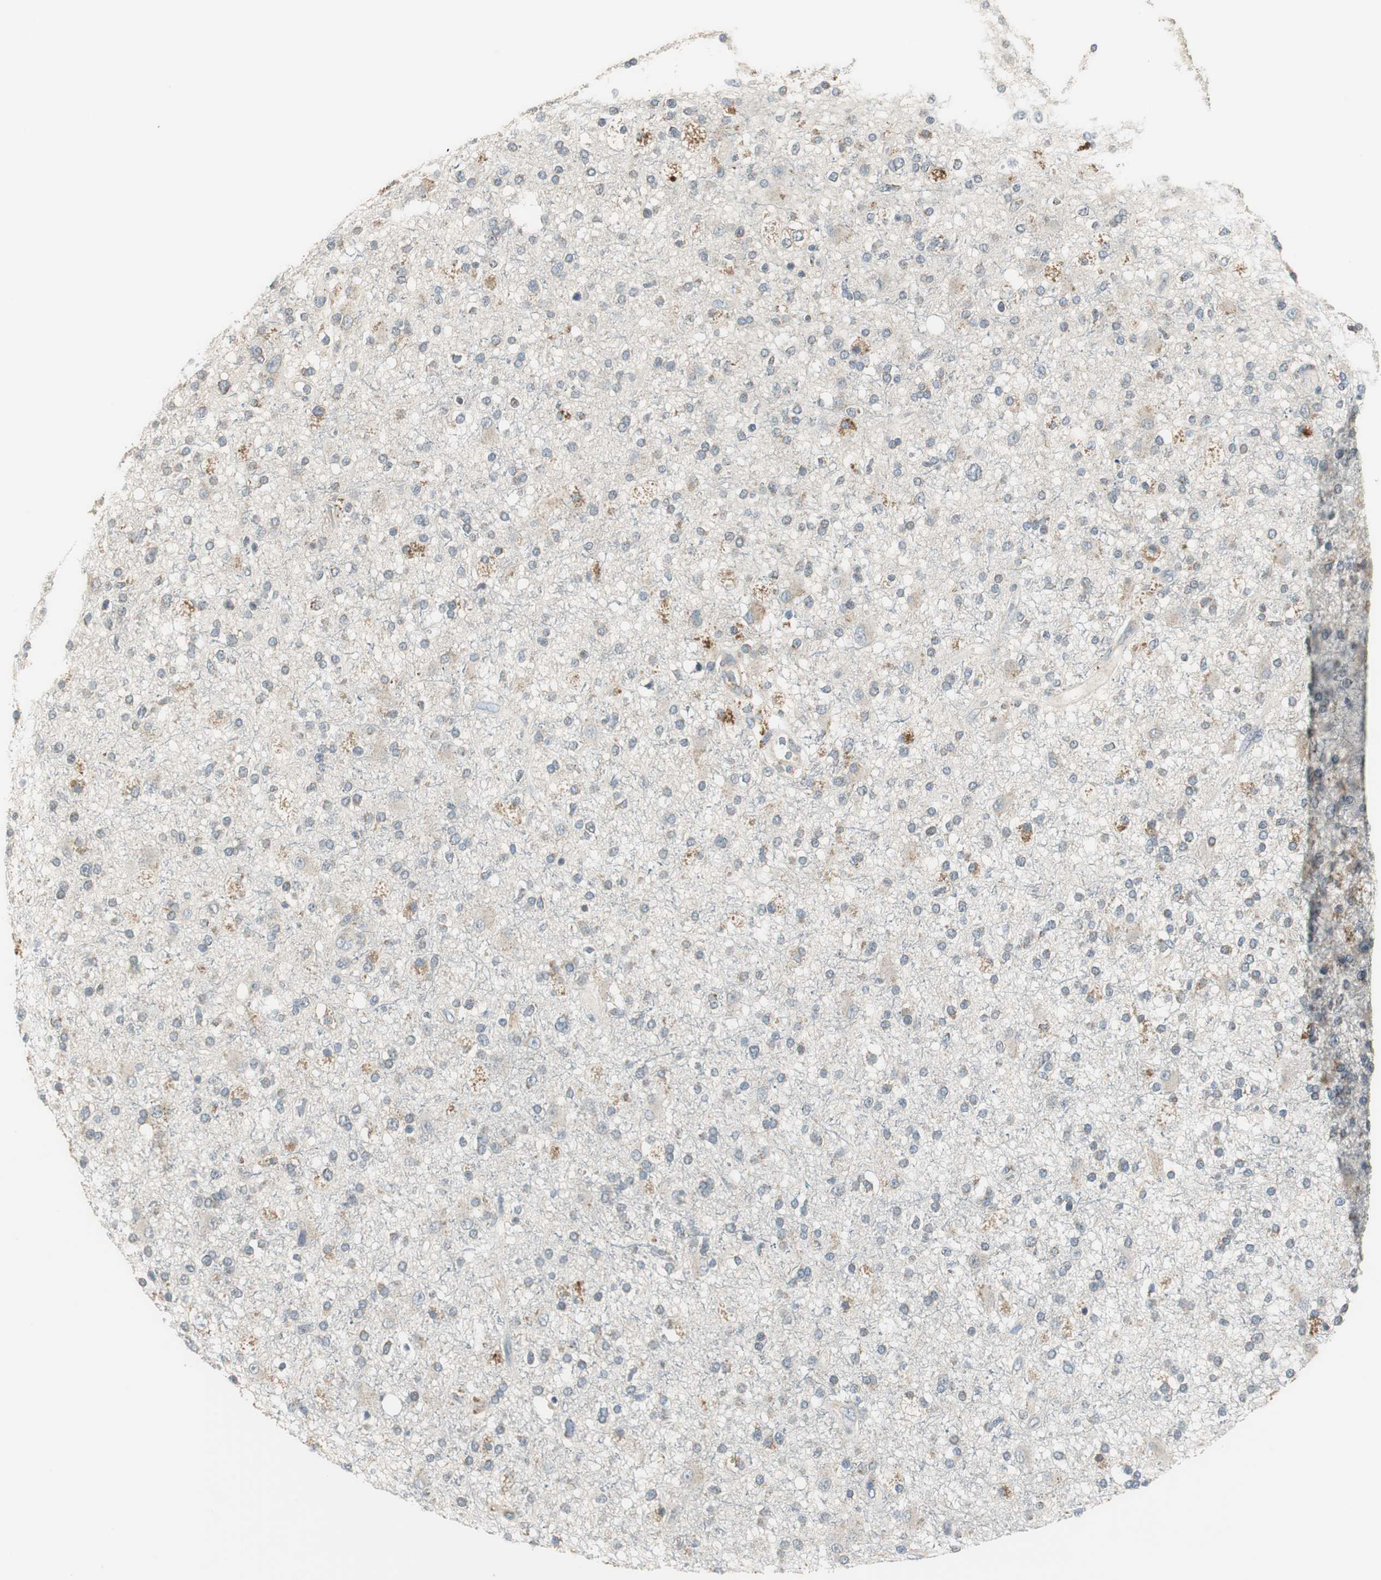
{"staining": {"intensity": "weak", "quantity": "<25%", "location": "cytoplasmic/membranous"}, "tissue": "glioma", "cell_type": "Tumor cells", "image_type": "cancer", "snomed": [{"axis": "morphology", "description": "Glioma, malignant, High grade"}, {"axis": "topography", "description": "Brain"}], "caption": "Immunohistochemistry (IHC) of human malignant glioma (high-grade) demonstrates no expression in tumor cells.", "gene": "MSTO1", "patient": {"sex": "male", "age": 33}}